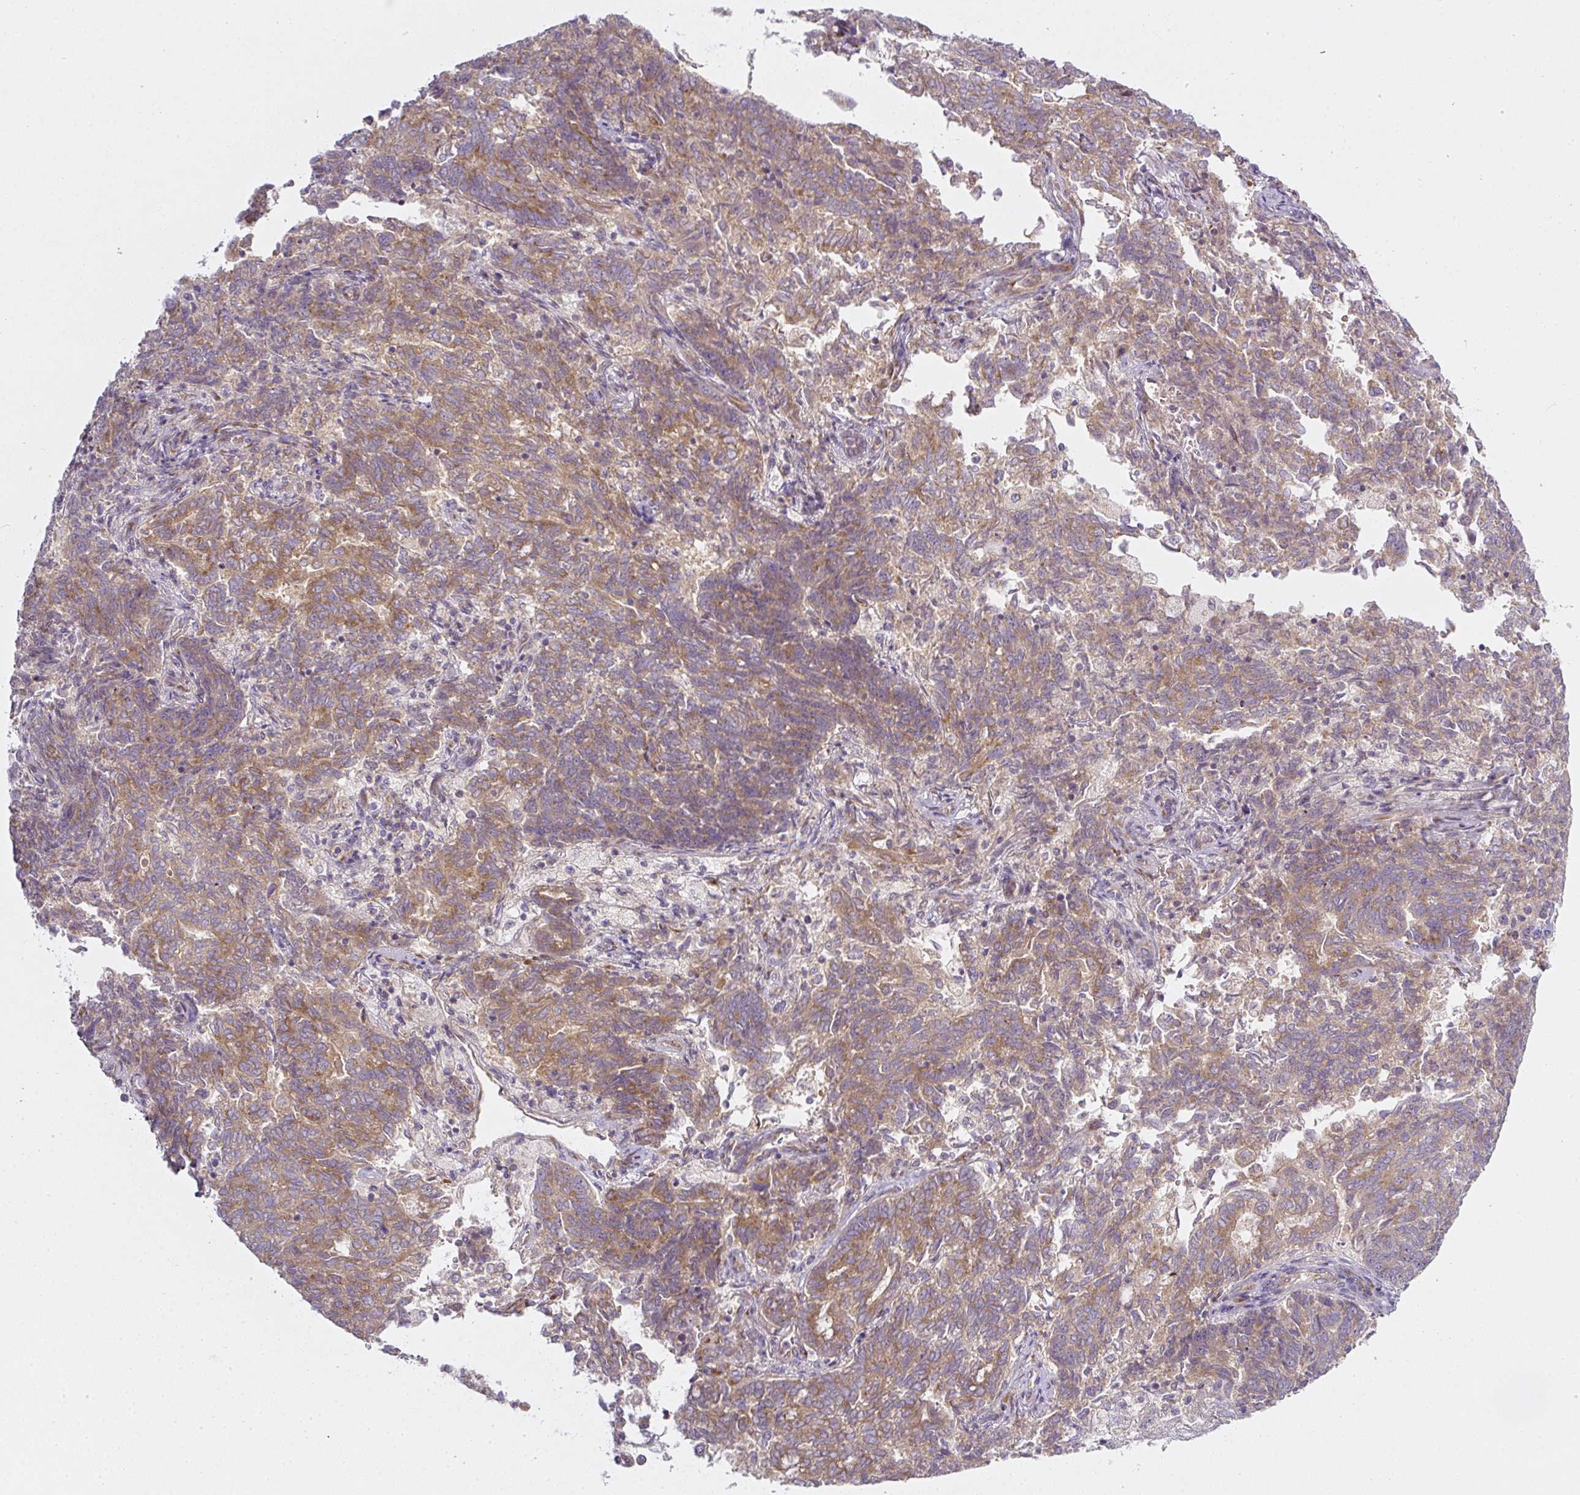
{"staining": {"intensity": "moderate", "quantity": ">75%", "location": "cytoplasmic/membranous"}, "tissue": "endometrial cancer", "cell_type": "Tumor cells", "image_type": "cancer", "snomed": [{"axis": "morphology", "description": "Adenocarcinoma, NOS"}, {"axis": "topography", "description": "Endometrium"}], "caption": "Protein expression analysis of adenocarcinoma (endometrial) shows moderate cytoplasmic/membranous expression in approximately >75% of tumor cells. The protein of interest is stained brown, and the nuclei are stained in blue (DAB (3,3'-diaminobenzidine) IHC with brightfield microscopy, high magnification).", "gene": "MLX", "patient": {"sex": "female", "age": 80}}